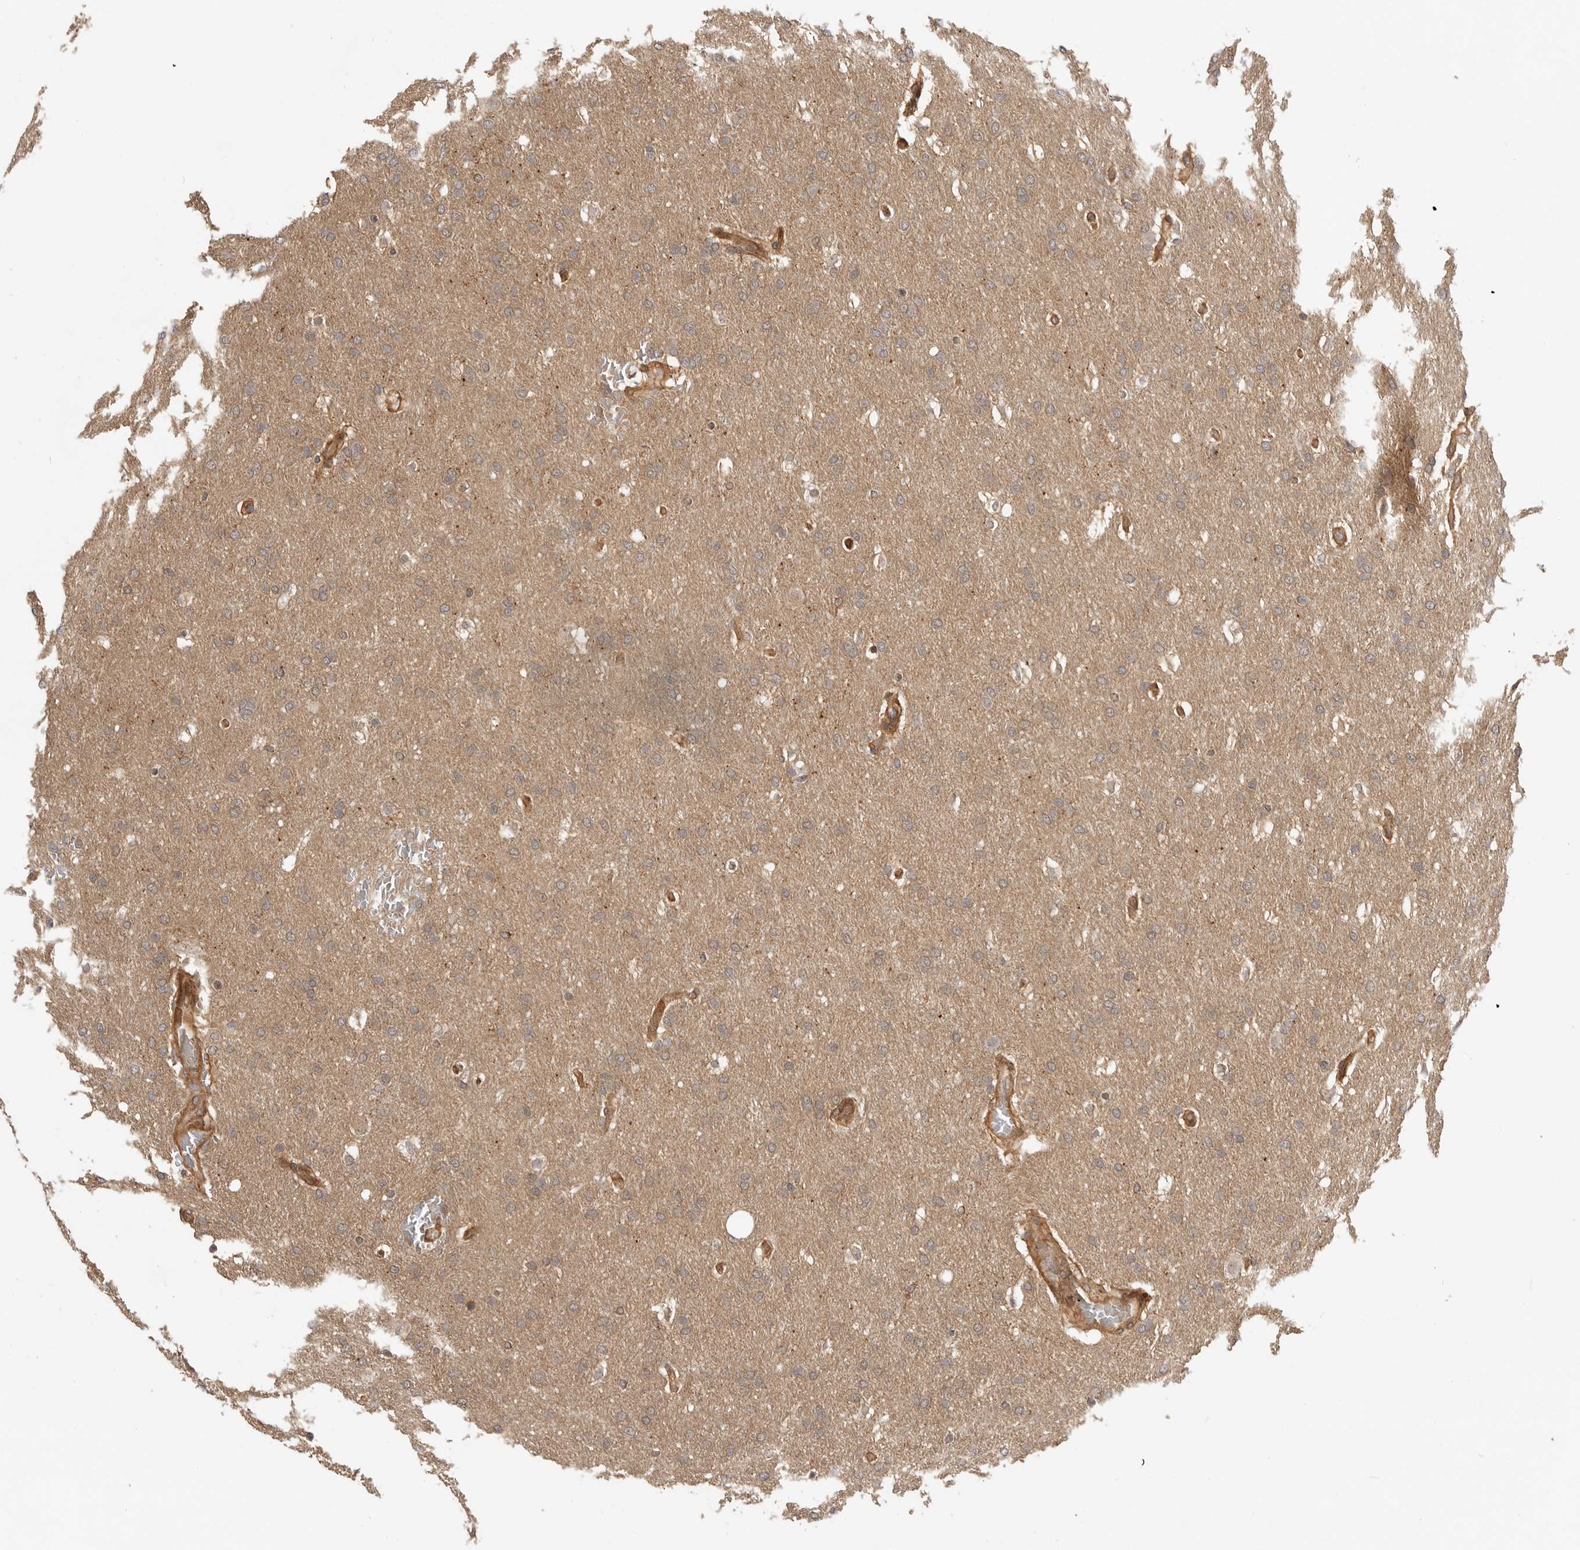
{"staining": {"intensity": "weak", "quantity": ">75%", "location": "cytoplasmic/membranous"}, "tissue": "glioma", "cell_type": "Tumor cells", "image_type": "cancer", "snomed": [{"axis": "morphology", "description": "Glioma, malignant, Low grade"}, {"axis": "topography", "description": "Brain"}], "caption": "Immunohistochemistry photomicrograph of human malignant glioma (low-grade) stained for a protein (brown), which reveals low levels of weak cytoplasmic/membranous expression in approximately >75% of tumor cells.", "gene": "ADPRS", "patient": {"sex": "female", "age": 37}}